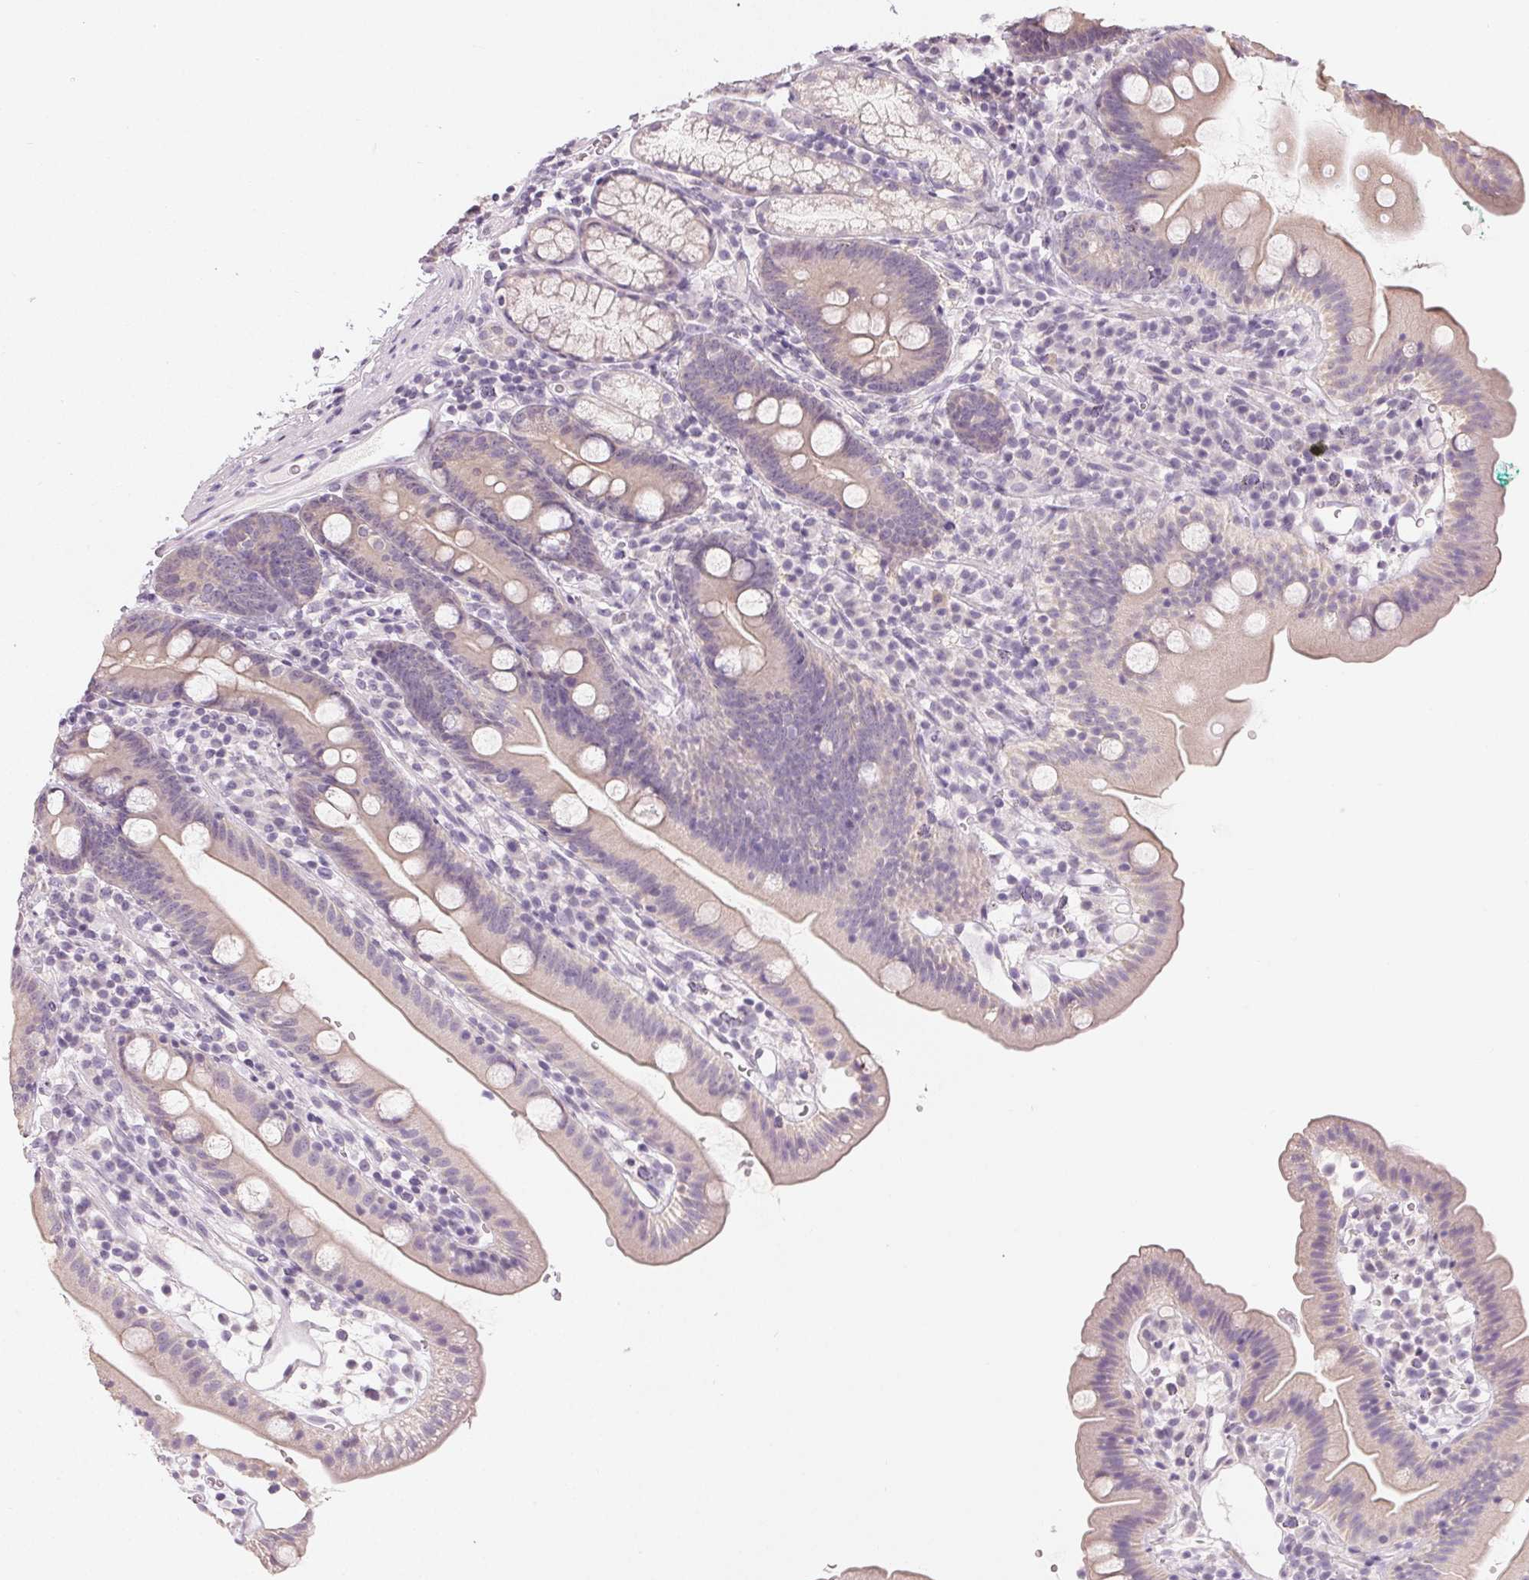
{"staining": {"intensity": "weak", "quantity": "25%-75%", "location": "cytoplasmic/membranous"}, "tissue": "duodenum", "cell_type": "Glandular cells", "image_type": "normal", "snomed": [{"axis": "morphology", "description": "Normal tissue, NOS"}, {"axis": "topography", "description": "Duodenum"}], "caption": "Protein staining demonstrates weak cytoplasmic/membranous positivity in about 25%-75% of glandular cells in unremarkable duodenum.", "gene": "SFTPD", "patient": {"sex": "female", "age": 67}}